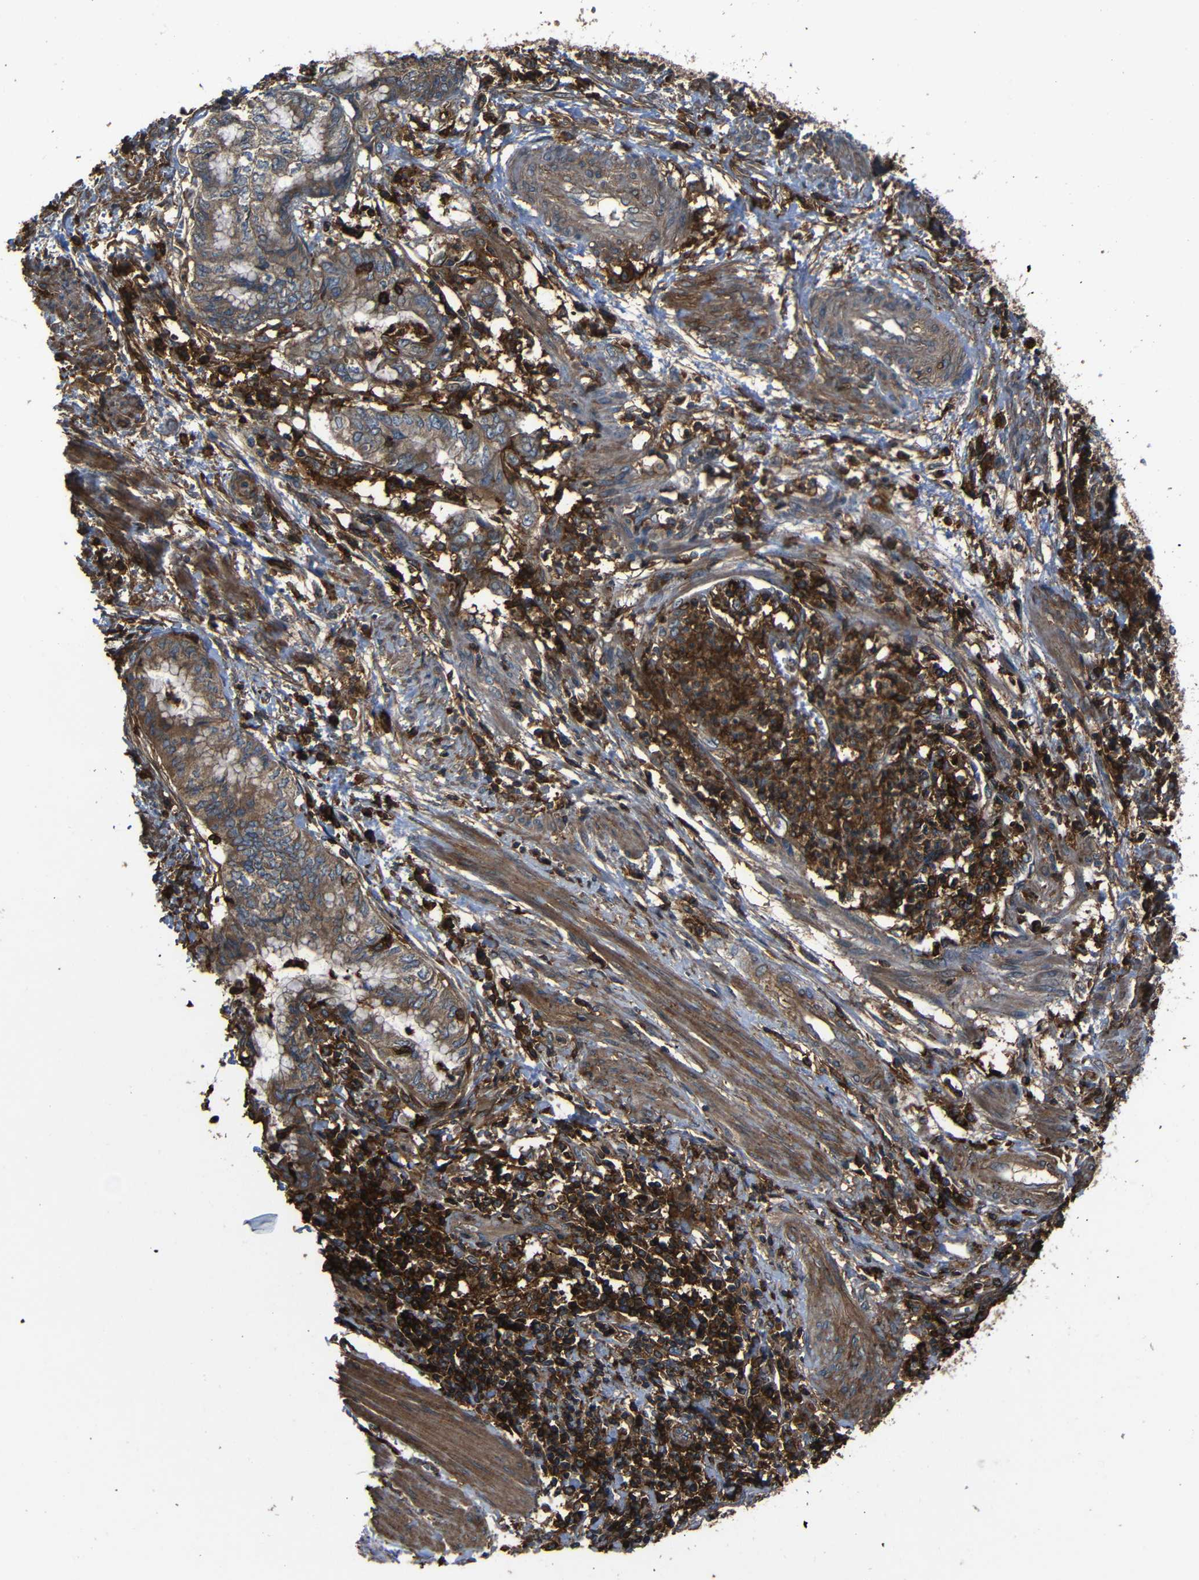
{"staining": {"intensity": "moderate", "quantity": ">75%", "location": "cytoplasmic/membranous"}, "tissue": "endometrial cancer", "cell_type": "Tumor cells", "image_type": "cancer", "snomed": [{"axis": "morphology", "description": "Necrosis, NOS"}, {"axis": "morphology", "description": "Adenocarcinoma, NOS"}, {"axis": "topography", "description": "Endometrium"}], "caption": "Tumor cells reveal moderate cytoplasmic/membranous expression in about >75% of cells in endometrial cancer (adenocarcinoma).", "gene": "ADGRE5", "patient": {"sex": "female", "age": 79}}